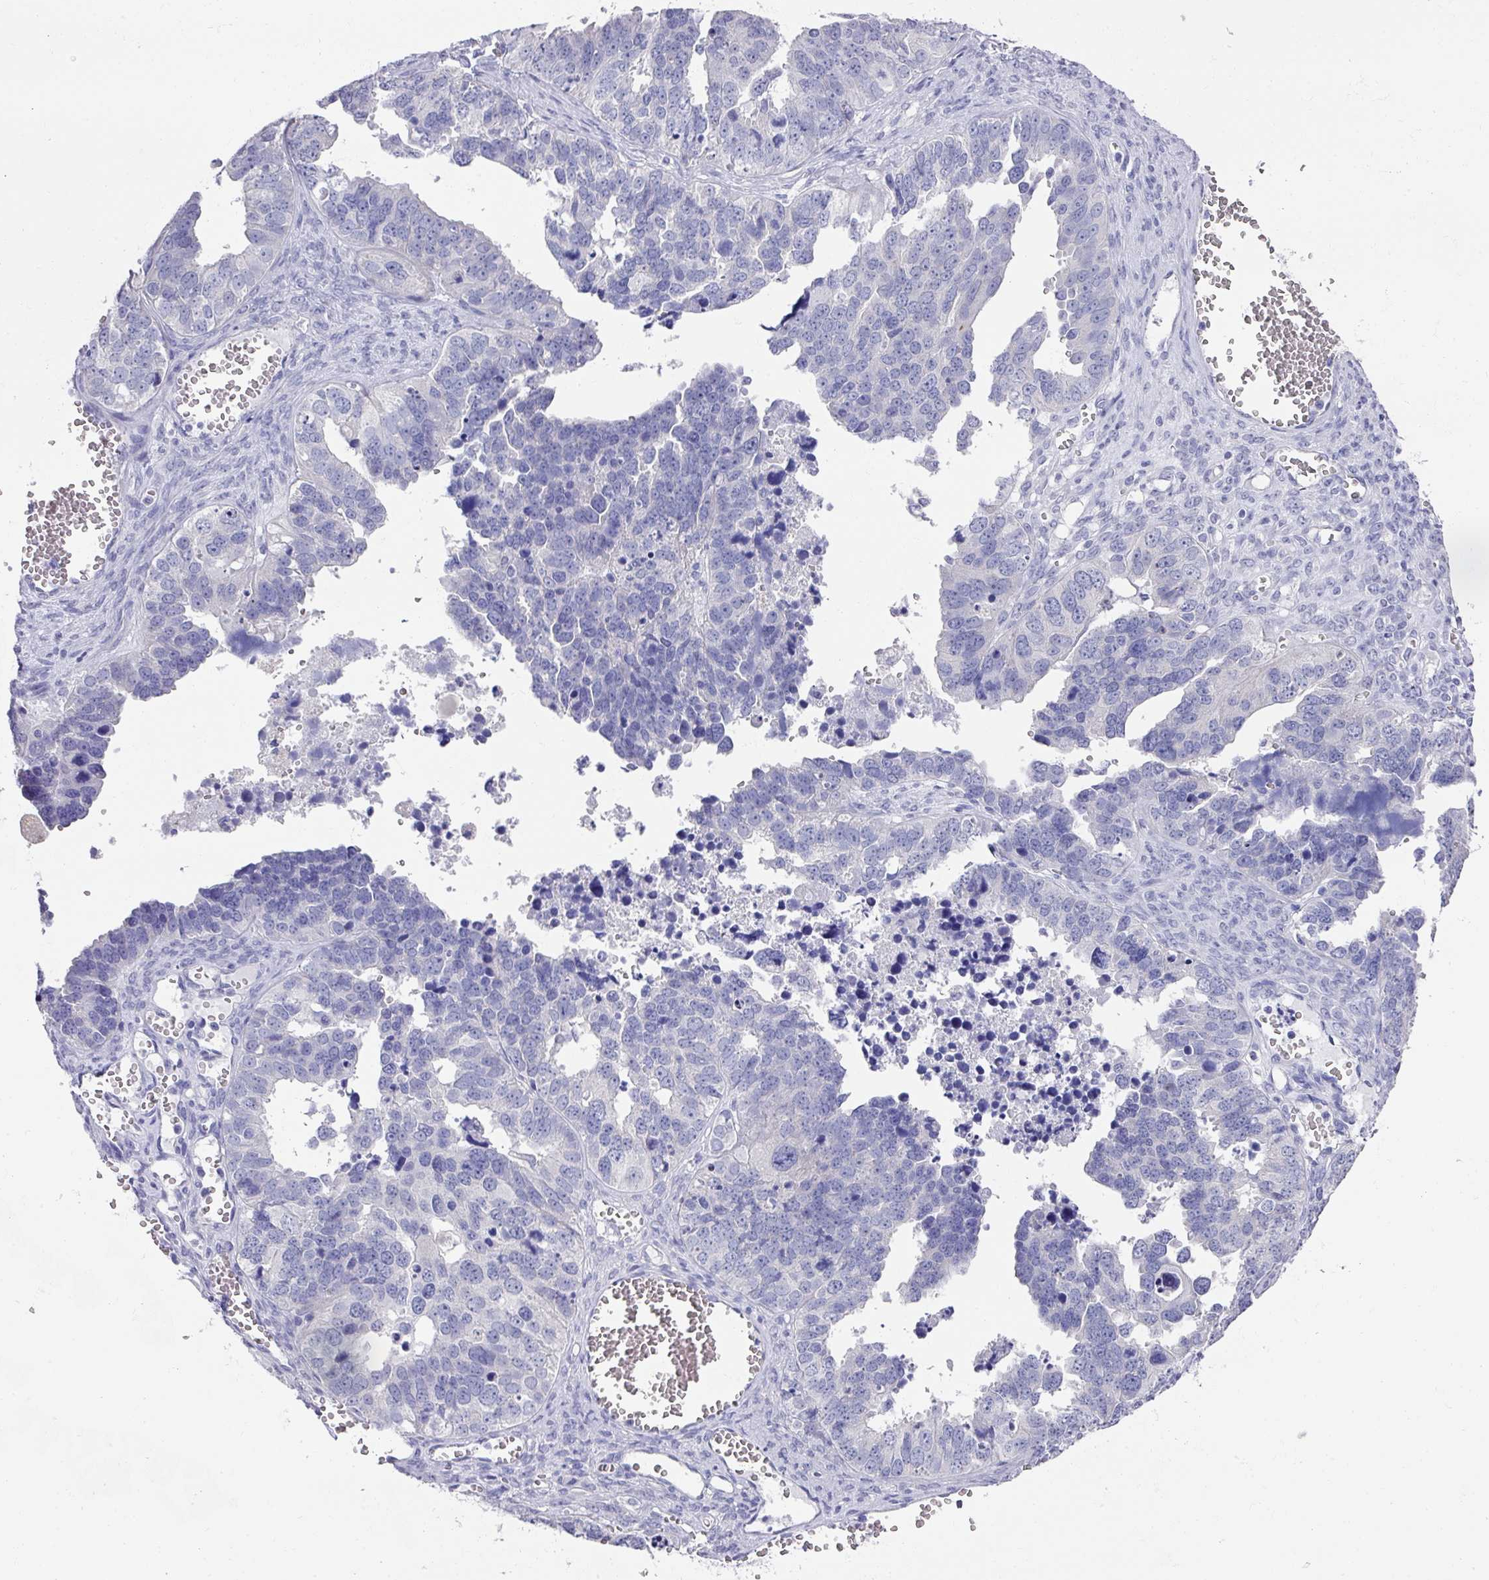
{"staining": {"intensity": "negative", "quantity": "none", "location": "none"}, "tissue": "ovarian cancer", "cell_type": "Tumor cells", "image_type": "cancer", "snomed": [{"axis": "morphology", "description": "Cystadenocarcinoma, serous, NOS"}, {"axis": "topography", "description": "Ovary"}], "caption": "Ovarian serous cystadenocarcinoma was stained to show a protein in brown. There is no significant expression in tumor cells. Nuclei are stained in blue.", "gene": "DAZL", "patient": {"sex": "female", "age": 76}}